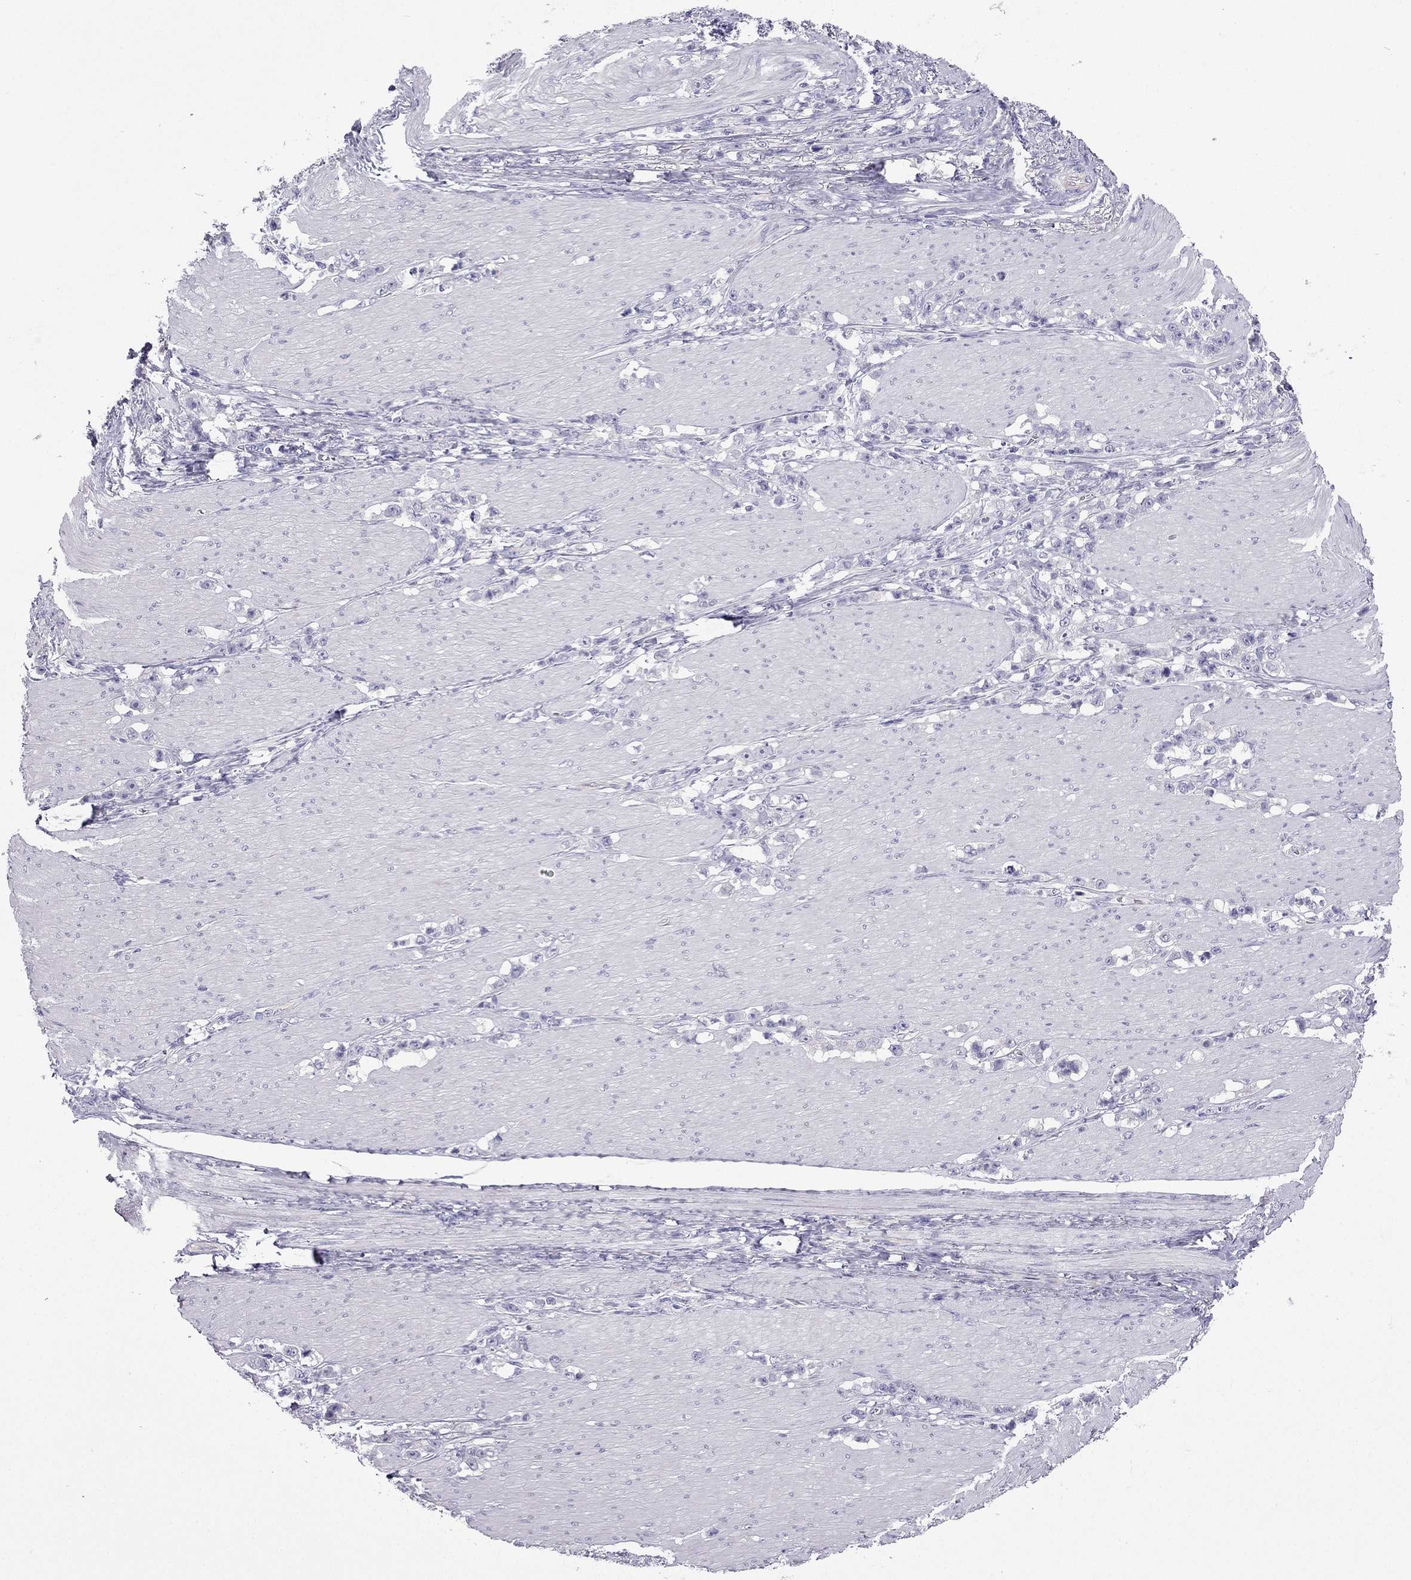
{"staining": {"intensity": "negative", "quantity": "none", "location": "none"}, "tissue": "stomach cancer", "cell_type": "Tumor cells", "image_type": "cancer", "snomed": [{"axis": "morphology", "description": "Adenocarcinoma, NOS"}, {"axis": "topography", "description": "Stomach, lower"}], "caption": "DAB (3,3'-diaminobenzidine) immunohistochemical staining of stomach adenocarcinoma exhibits no significant staining in tumor cells. The staining was performed using DAB (3,3'-diaminobenzidine) to visualize the protein expression in brown, while the nuclei were stained in blue with hematoxylin (Magnification: 20x).", "gene": "GJA8", "patient": {"sex": "male", "age": 88}}